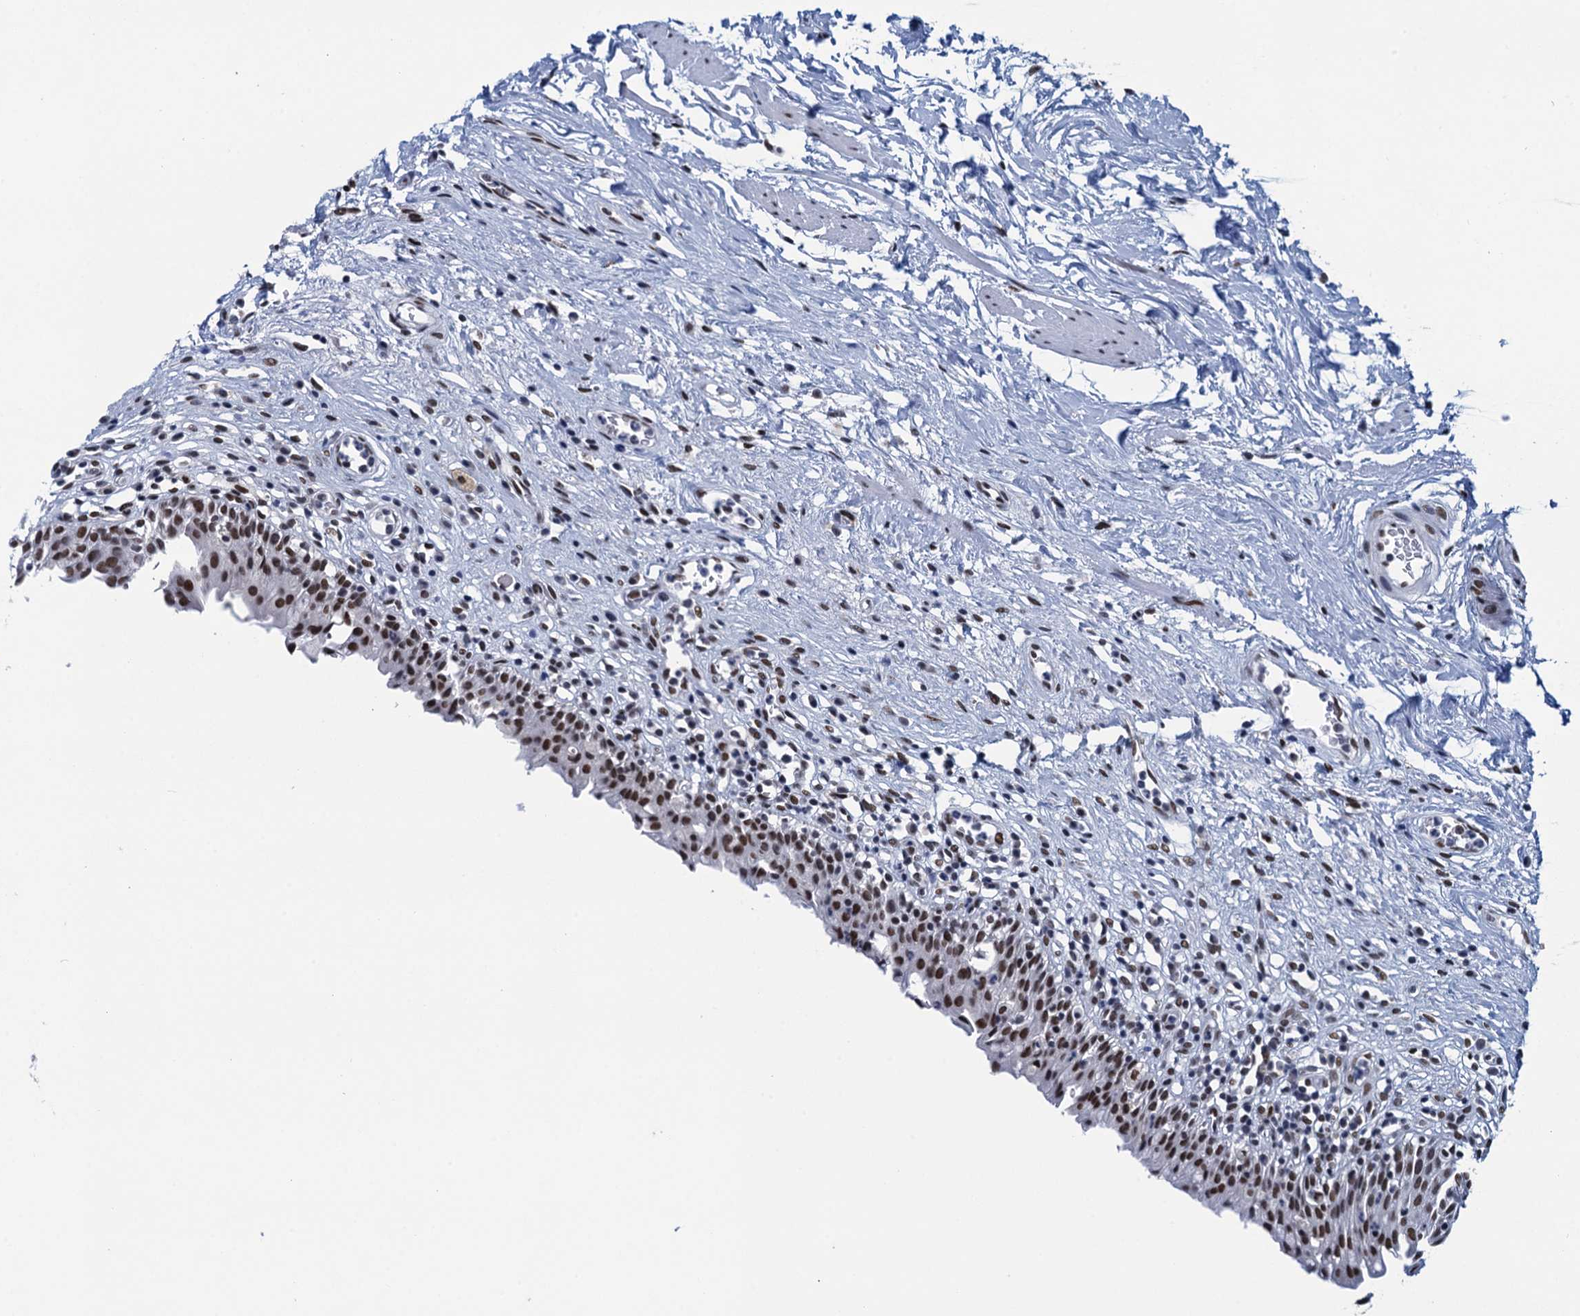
{"staining": {"intensity": "strong", "quantity": ">75%", "location": "nuclear"}, "tissue": "urinary bladder", "cell_type": "Urothelial cells", "image_type": "normal", "snomed": [{"axis": "morphology", "description": "Normal tissue, NOS"}, {"axis": "morphology", "description": "Inflammation, NOS"}, {"axis": "topography", "description": "Urinary bladder"}], "caption": "Strong nuclear protein positivity is present in approximately >75% of urothelial cells in urinary bladder. The protein of interest is stained brown, and the nuclei are stained in blue (DAB (3,3'-diaminobenzidine) IHC with brightfield microscopy, high magnification).", "gene": "HNRNPUL2", "patient": {"sex": "male", "age": 63}}